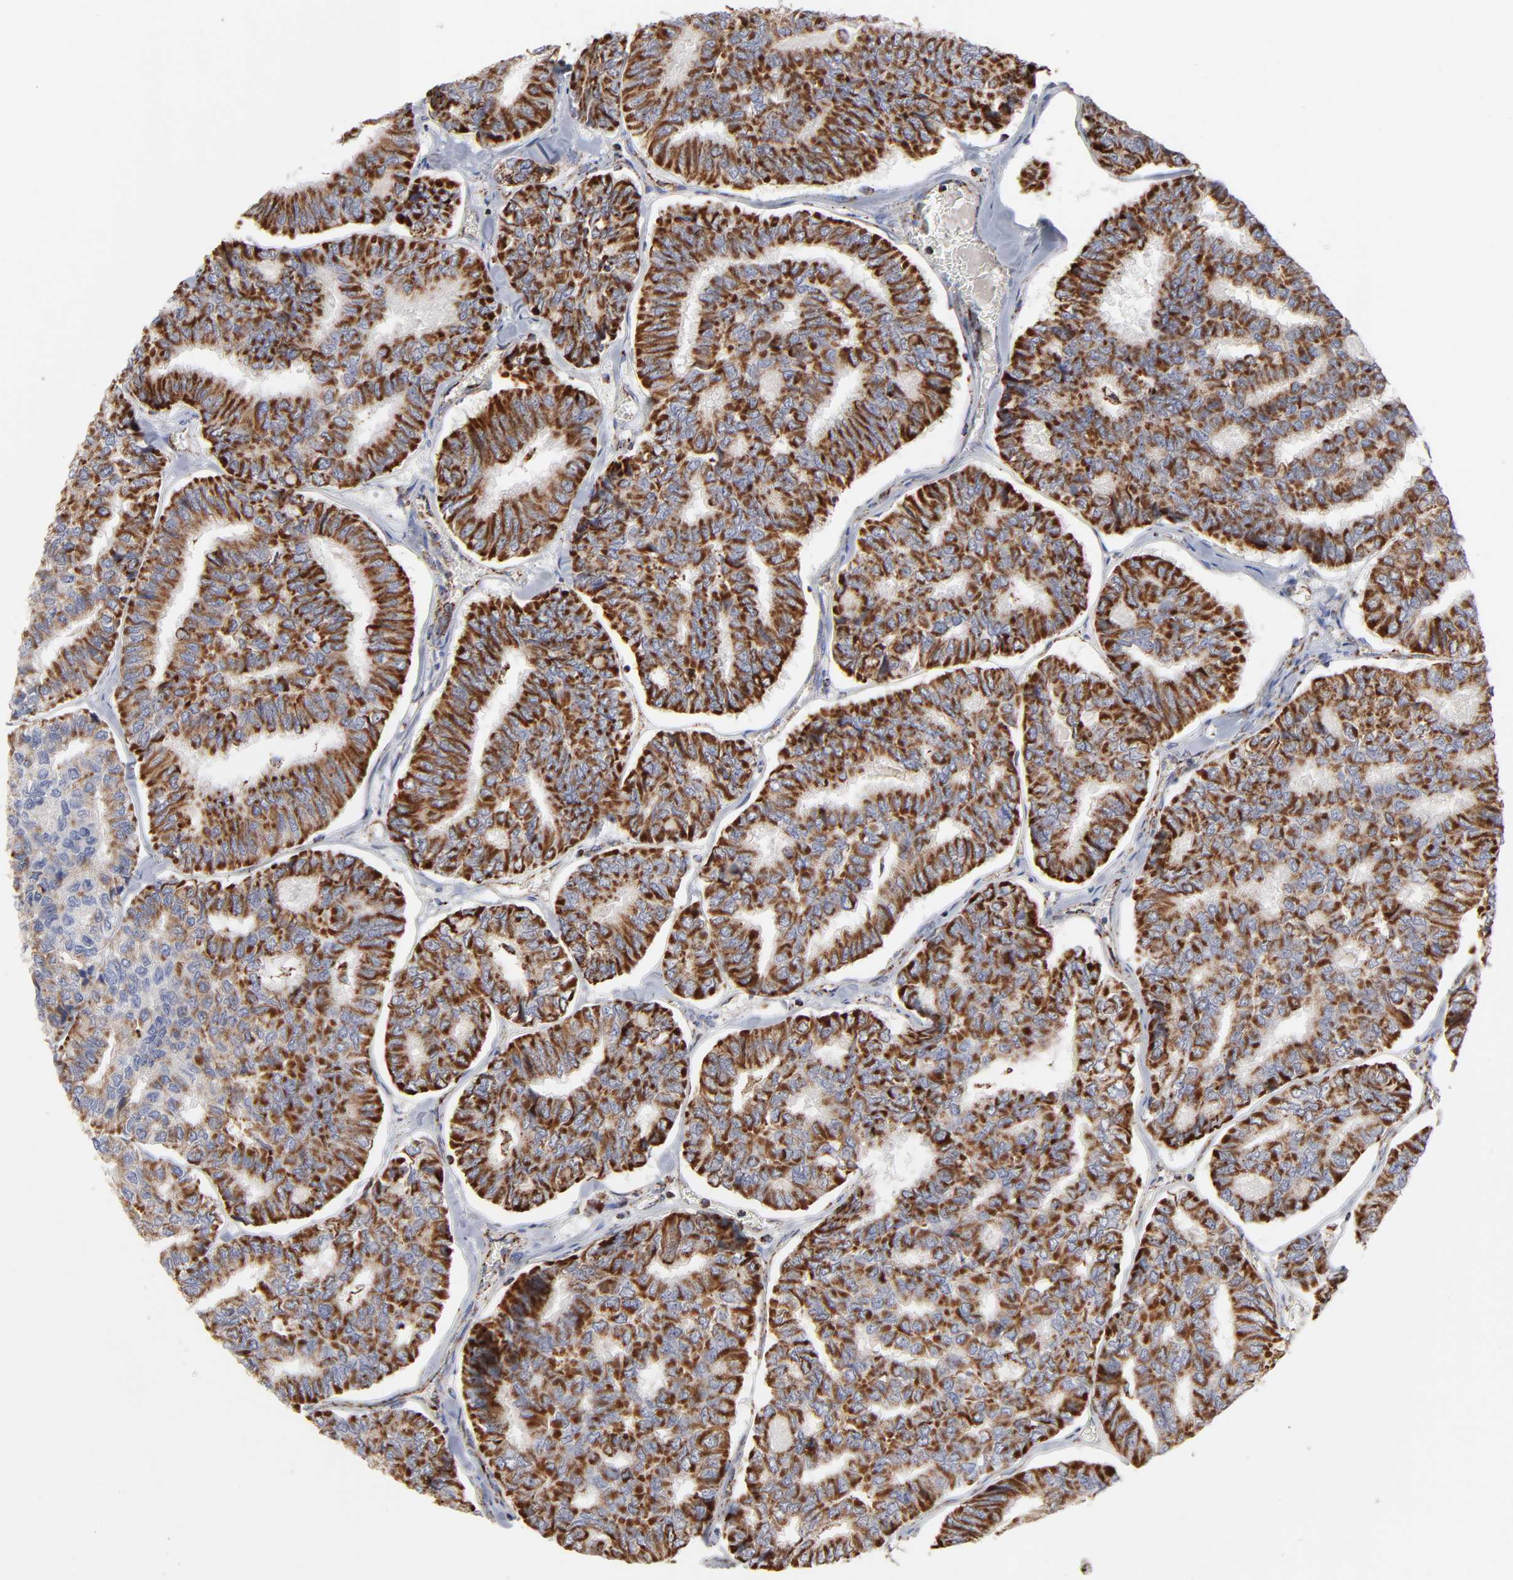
{"staining": {"intensity": "strong", "quantity": ">75%", "location": "cytoplasmic/membranous"}, "tissue": "thyroid cancer", "cell_type": "Tumor cells", "image_type": "cancer", "snomed": [{"axis": "morphology", "description": "Papillary adenocarcinoma, NOS"}, {"axis": "topography", "description": "Thyroid gland"}], "caption": "Immunohistochemistry (DAB) staining of human thyroid cancer demonstrates strong cytoplasmic/membranous protein expression in approximately >75% of tumor cells. The staining was performed using DAB to visualize the protein expression in brown, while the nuclei were stained in blue with hematoxylin (Magnification: 20x).", "gene": "ASB3", "patient": {"sex": "female", "age": 35}}